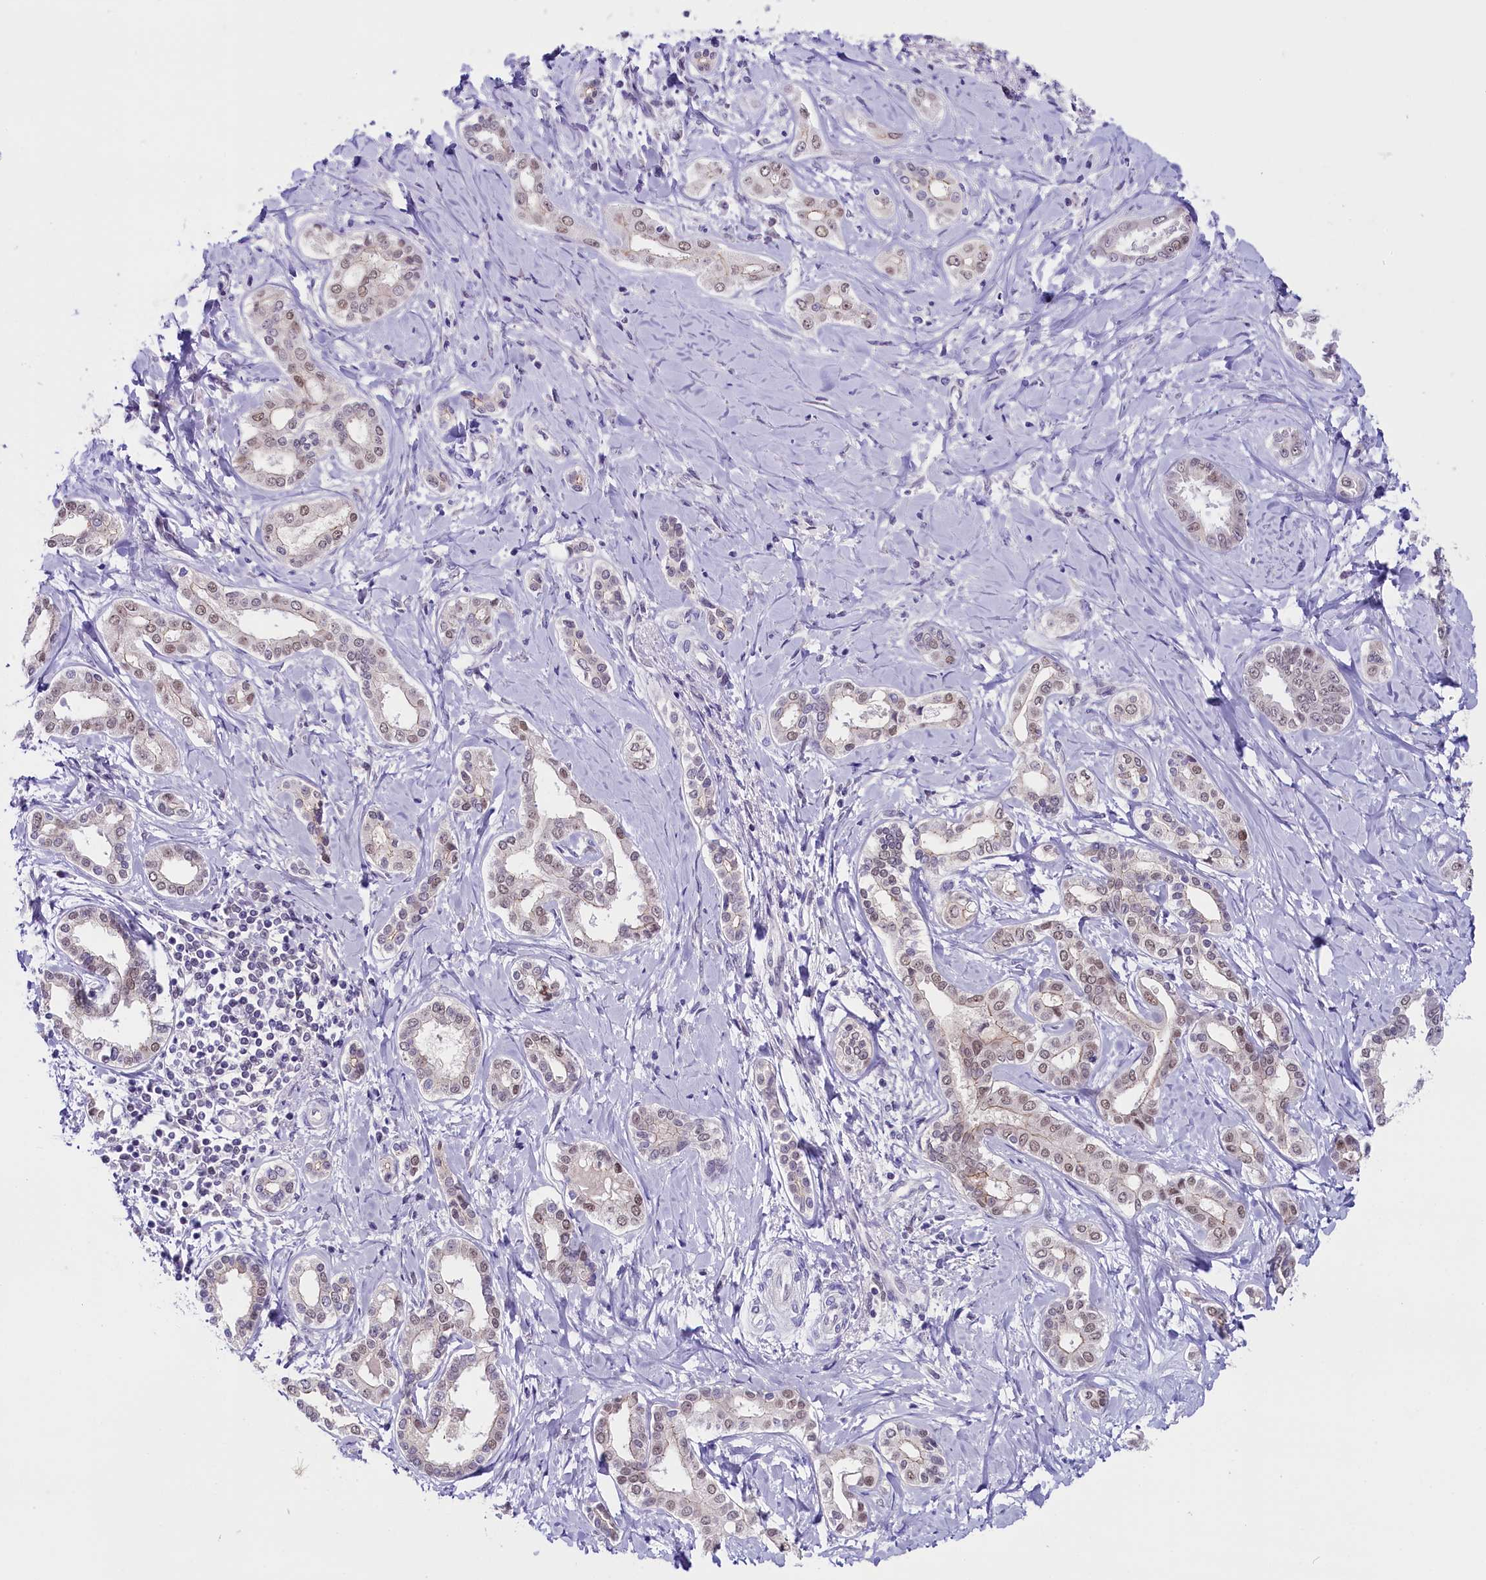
{"staining": {"intensity": "weak", "quantity": "<25%", "location": "nuclear"}, "tissue": "liver cancer", "cell_type": "Tumor cells", "image_type": "cancer", "snomed": [{"axis": "morphology", "description": "Cholangiocarcinoma"}, {"axis": "topography", "description": "Liver"}], "caption": "Tumor cells are negative for brown protein staining in liver cancer (cholangiocarcinoma).", "gene": "OSGEP", "patient": {"sex": "female", "age": 77}}